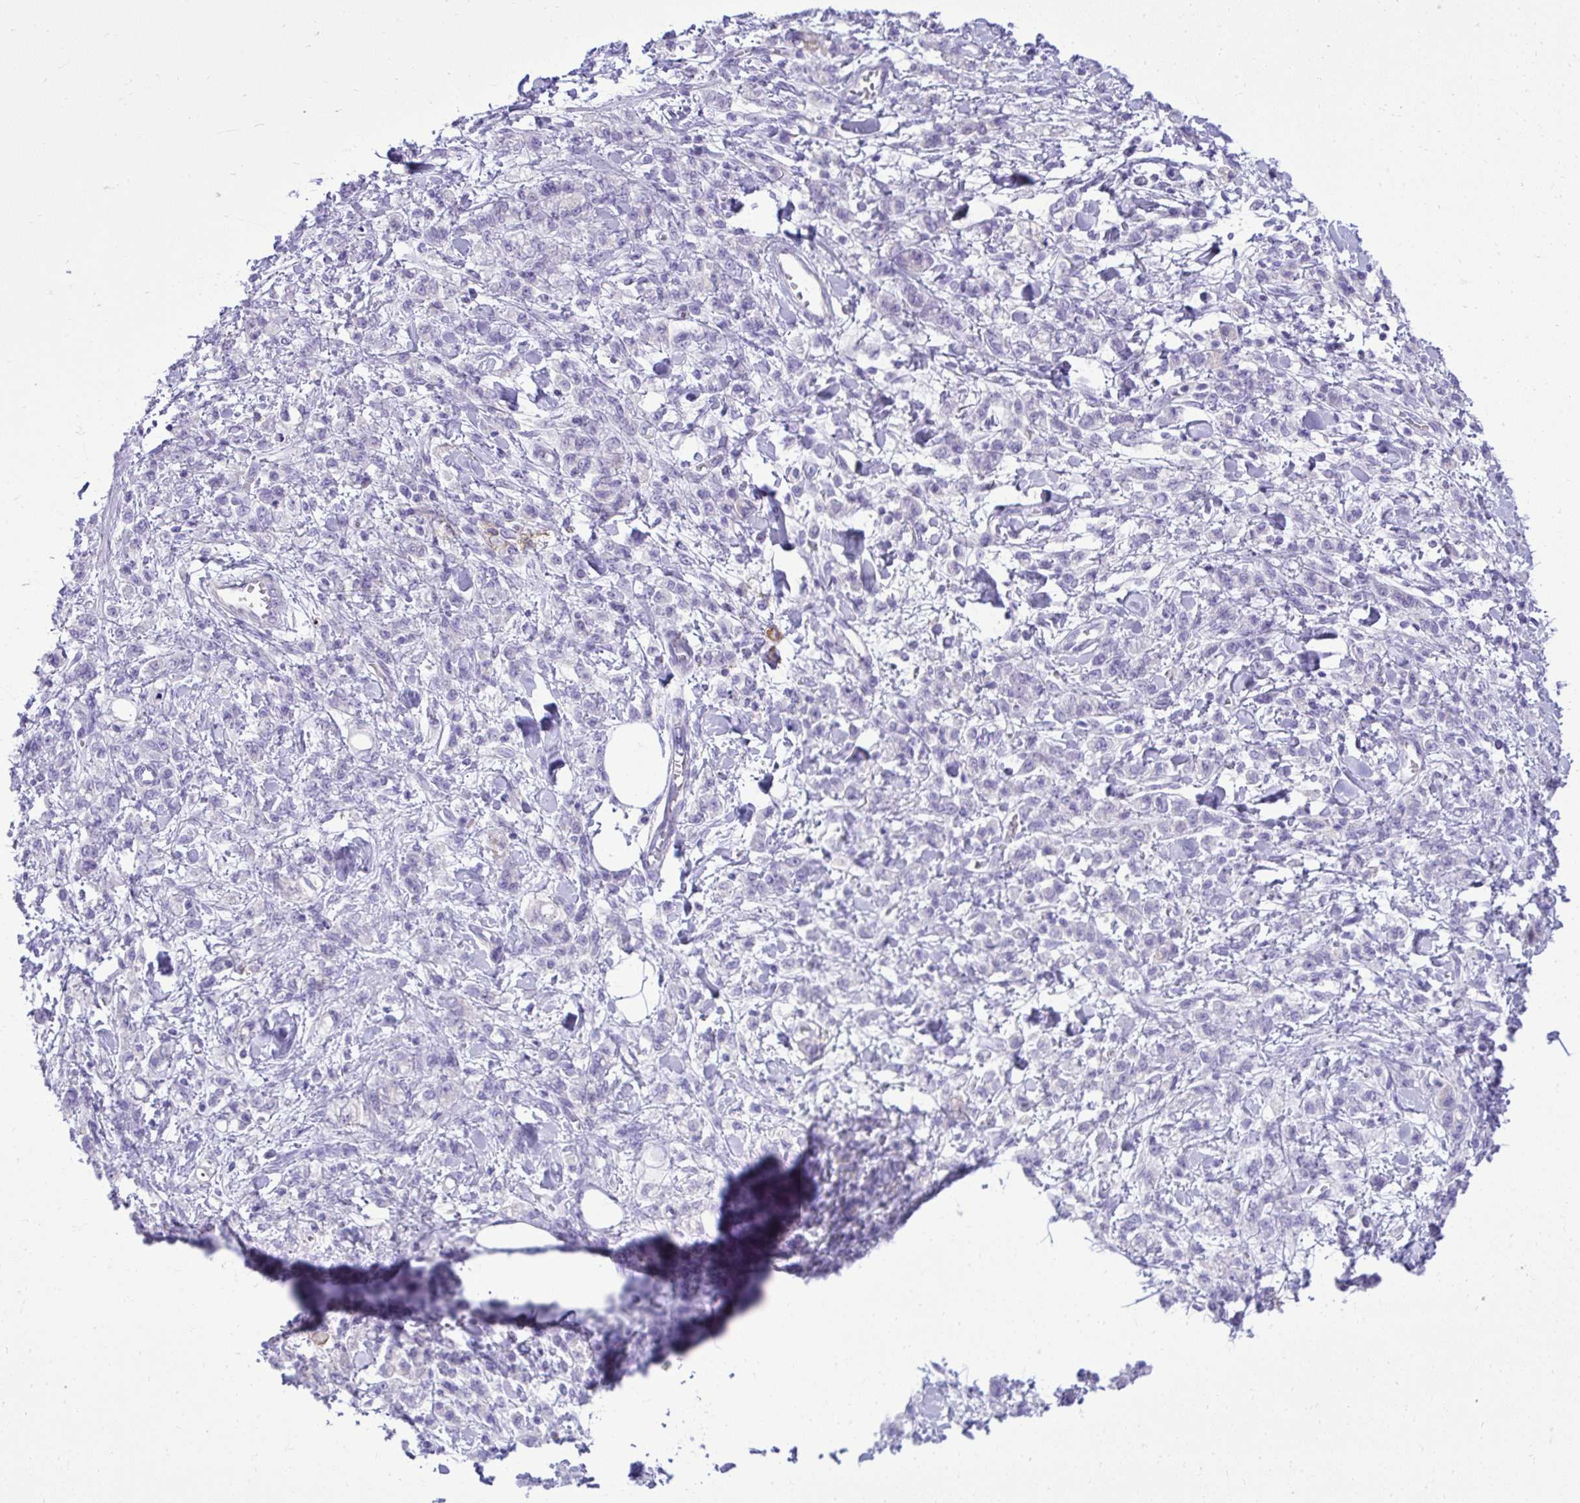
{"staining": {"intensity": "negative", "quantity": "none", "location": "none"}, "tissue": "stomach cancer", "cell_type": "Tumor cells", "image_type": "cancer", "snomed": [{"axis": "morphology", "description": "Adenocarcinoma, NOS"}, {"axis": "topography", "description": "Stomach"}], "caption": "IHC histopathology image of adenocarcinoma (stomach) stained for a protein (brown), which exhibits no staining in tumor cells.", "gene": "PITPNM3", "patient": {"sex": "male", "age": 77}}